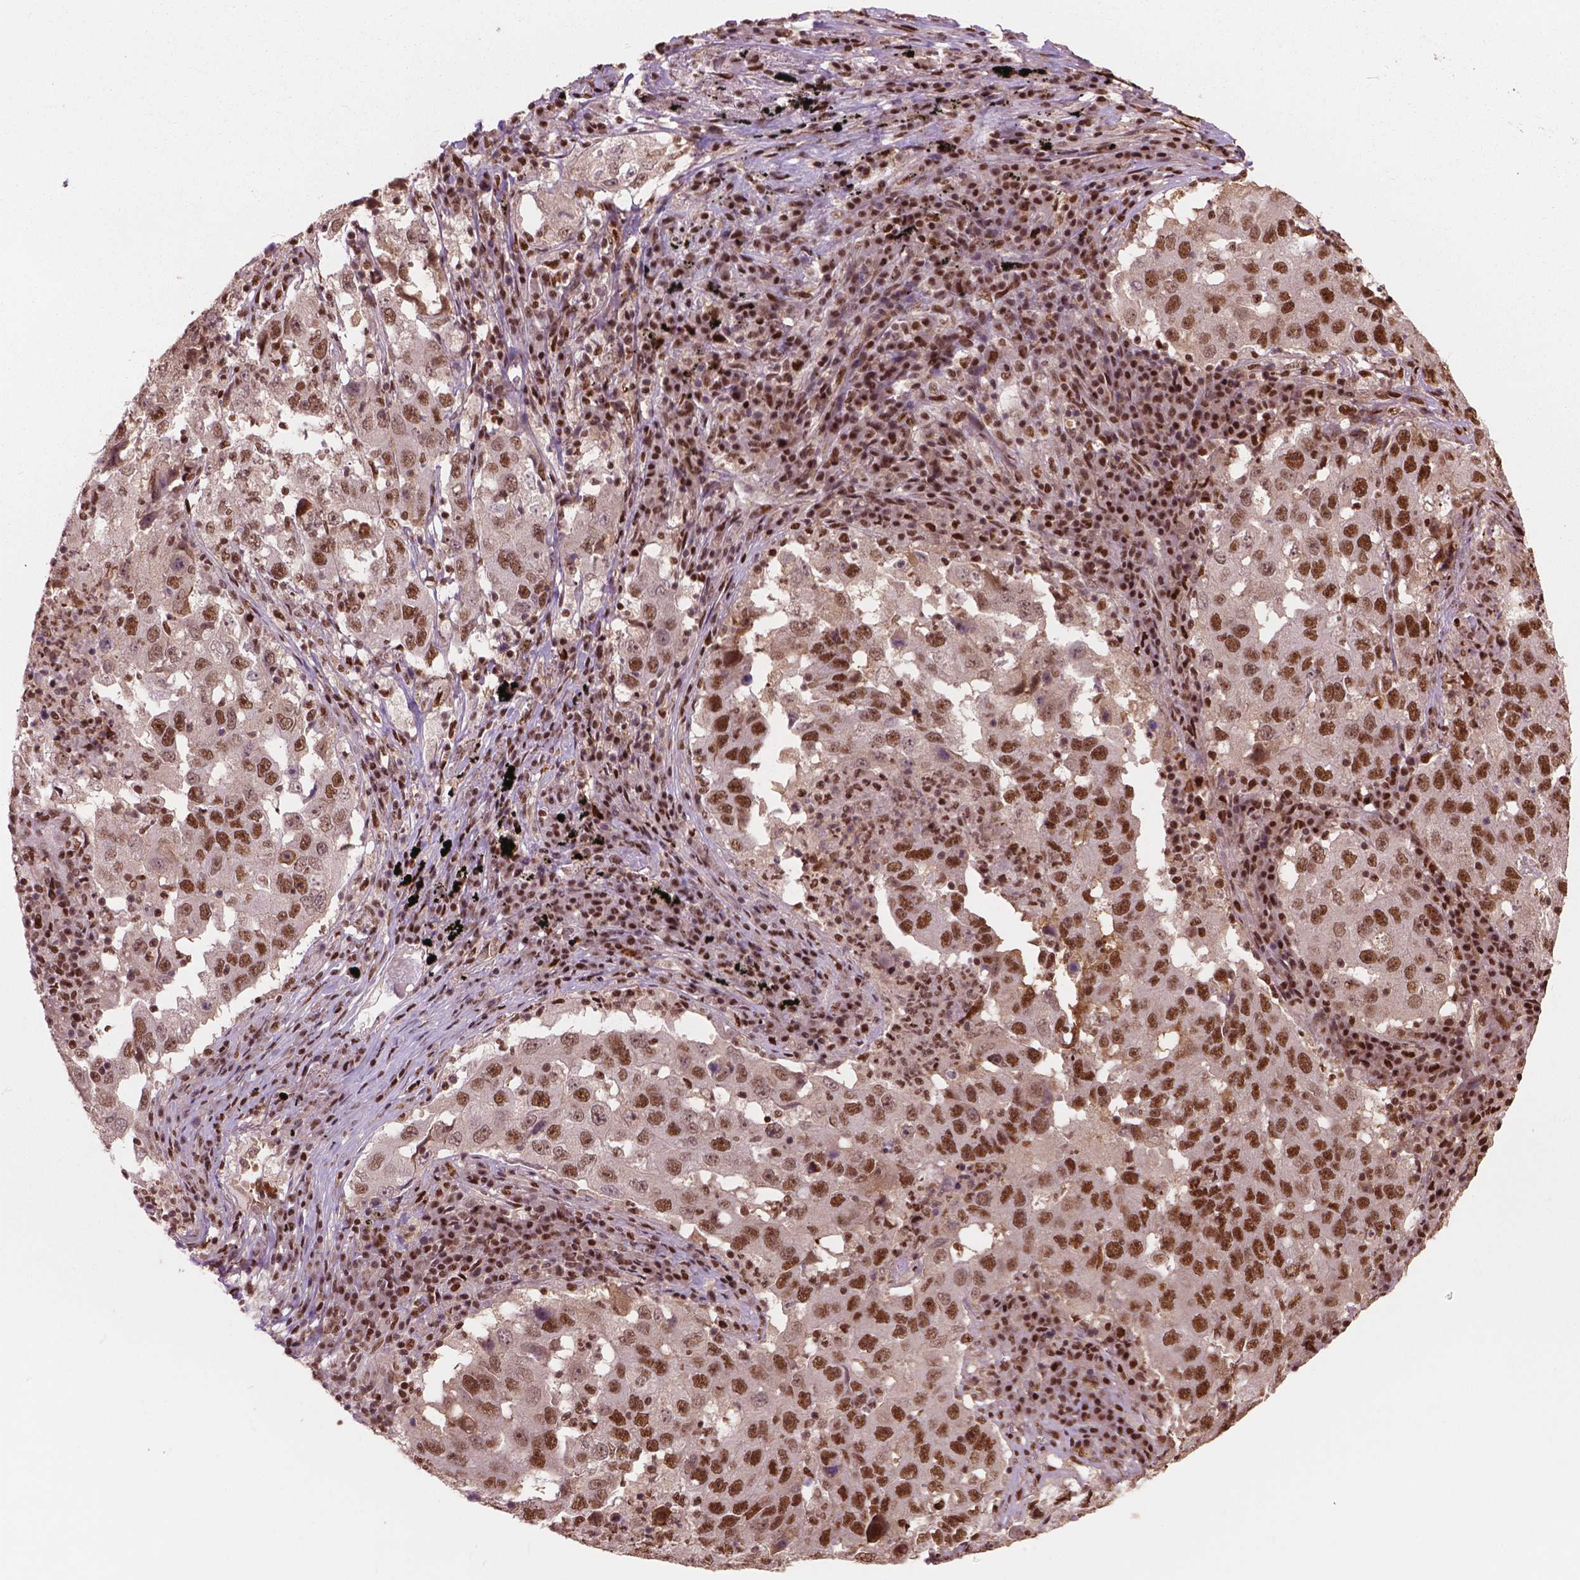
{"staining": {"intensity": "strong", "quantity": ">75%", "location": "nuclear"}, "tissue": "lung cancer", "cell_type": "Tumor cells", "image_type": "cancer", "snomed": [{"axis": "morphology", "description": "Adenocarcinoma, NOS"}, {"axis": "topography", "description": "Lung"}], "caption": "Immunohistochemical staining of lung cancer reveals high levels of strong nuclear protein positivity in about >75% of tumor cells.", "gene": "ANP32B", "patient": {"sex": "male", "age": 73}}